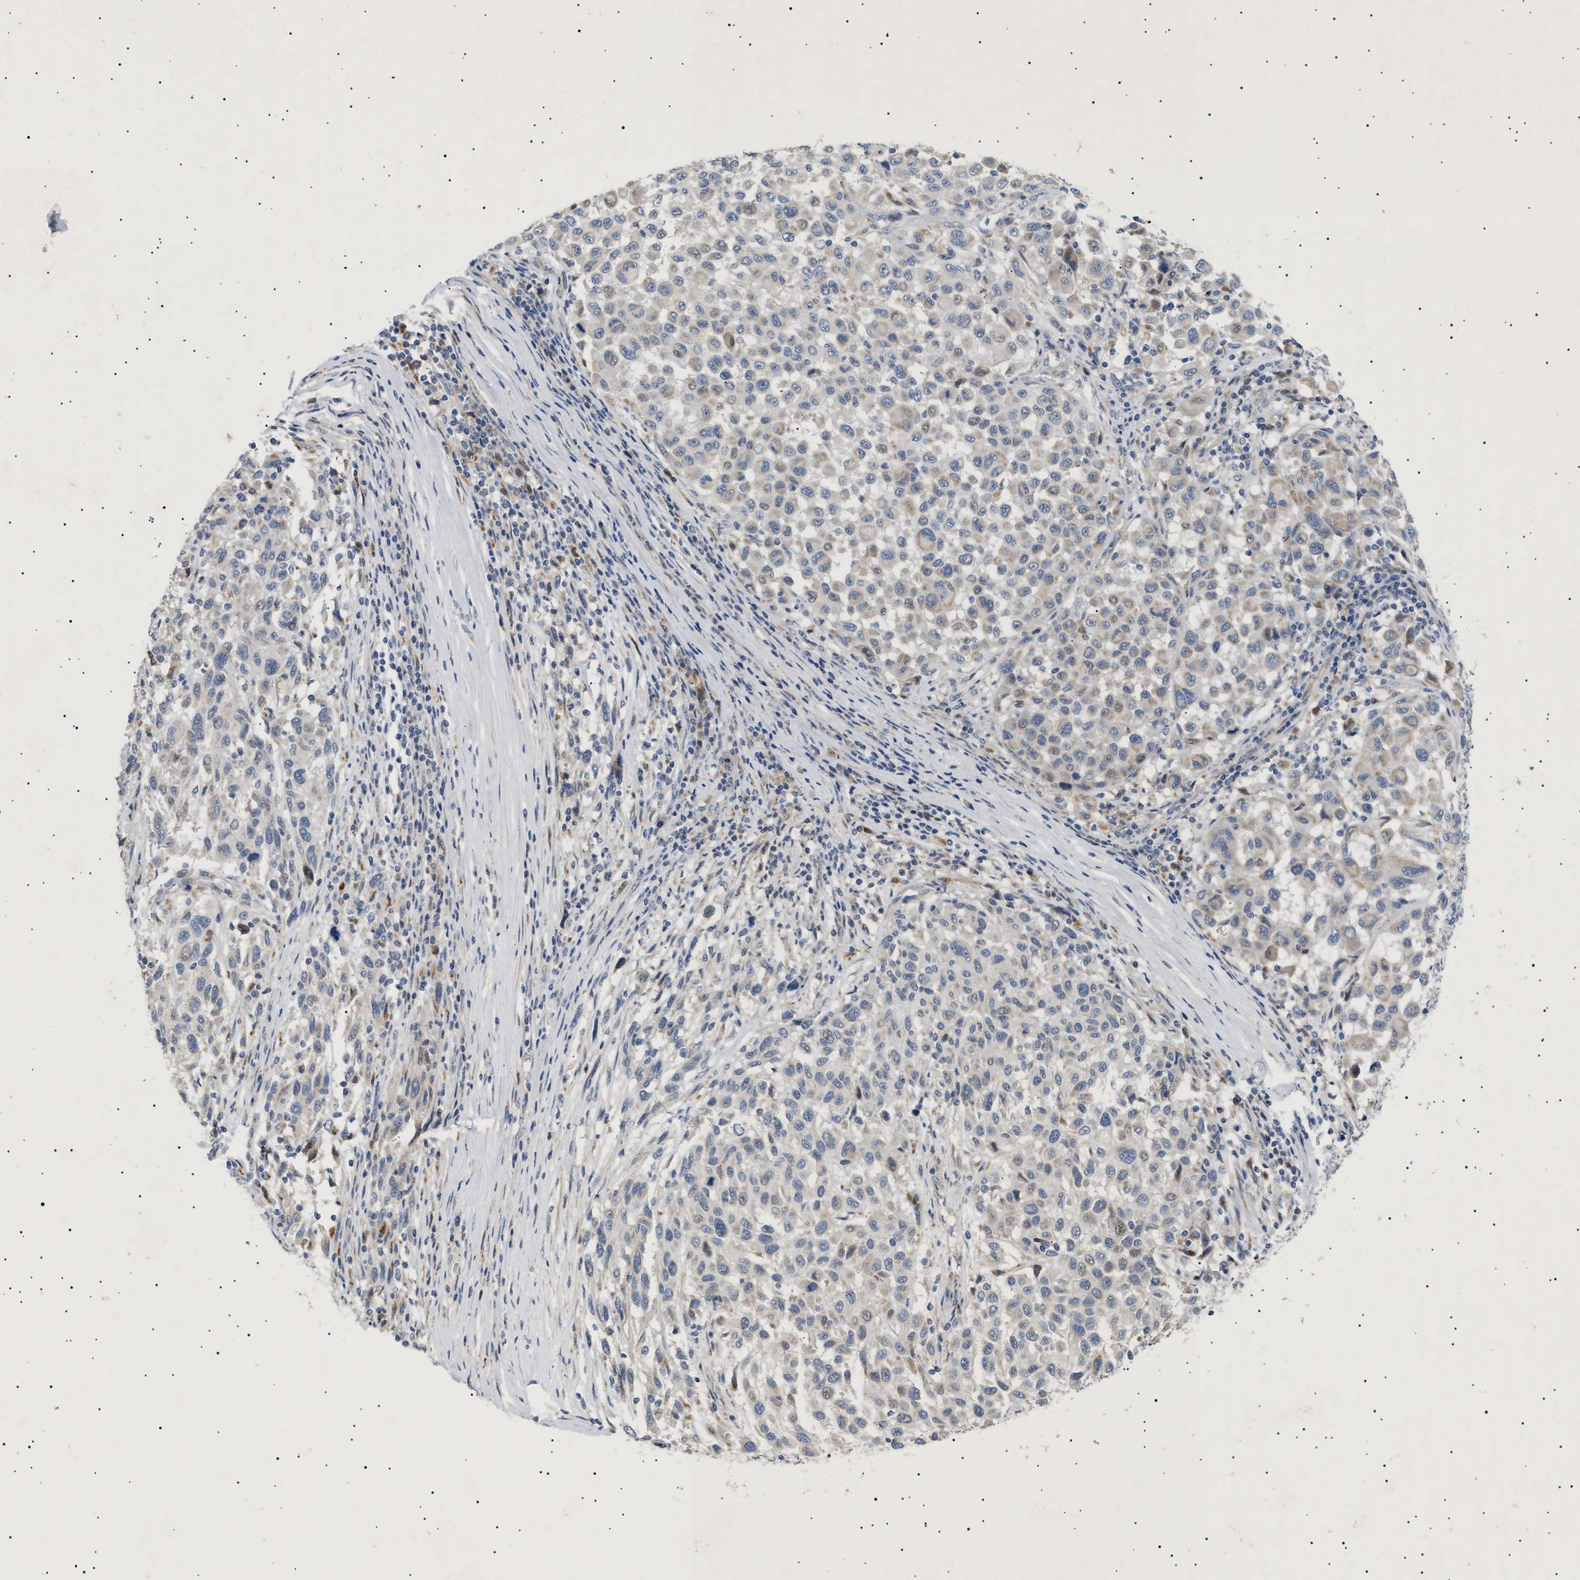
{"staining": {"intensity": "weak", "quantity": "<25%", "location": "cytoplasmic/membranous"}, "tissue": "melanoma", "cell_type": "Tumor cells", "image_type": "cancer", "snomed": [{"axis": "morphology", "description": "Malignant melanoma, Metastatic site"}, {"axis": "topography", "description": "Lymph node"}], "caption": "Melanoma was stained to show a protein in brown. There is no significant positivity in tumor cells. (Brightfield microscopy of DAB immunohistochemistry (IHC) at high magnification).", "gene": "SIRT5", "patient": {"sex": "male", "age": 61}}